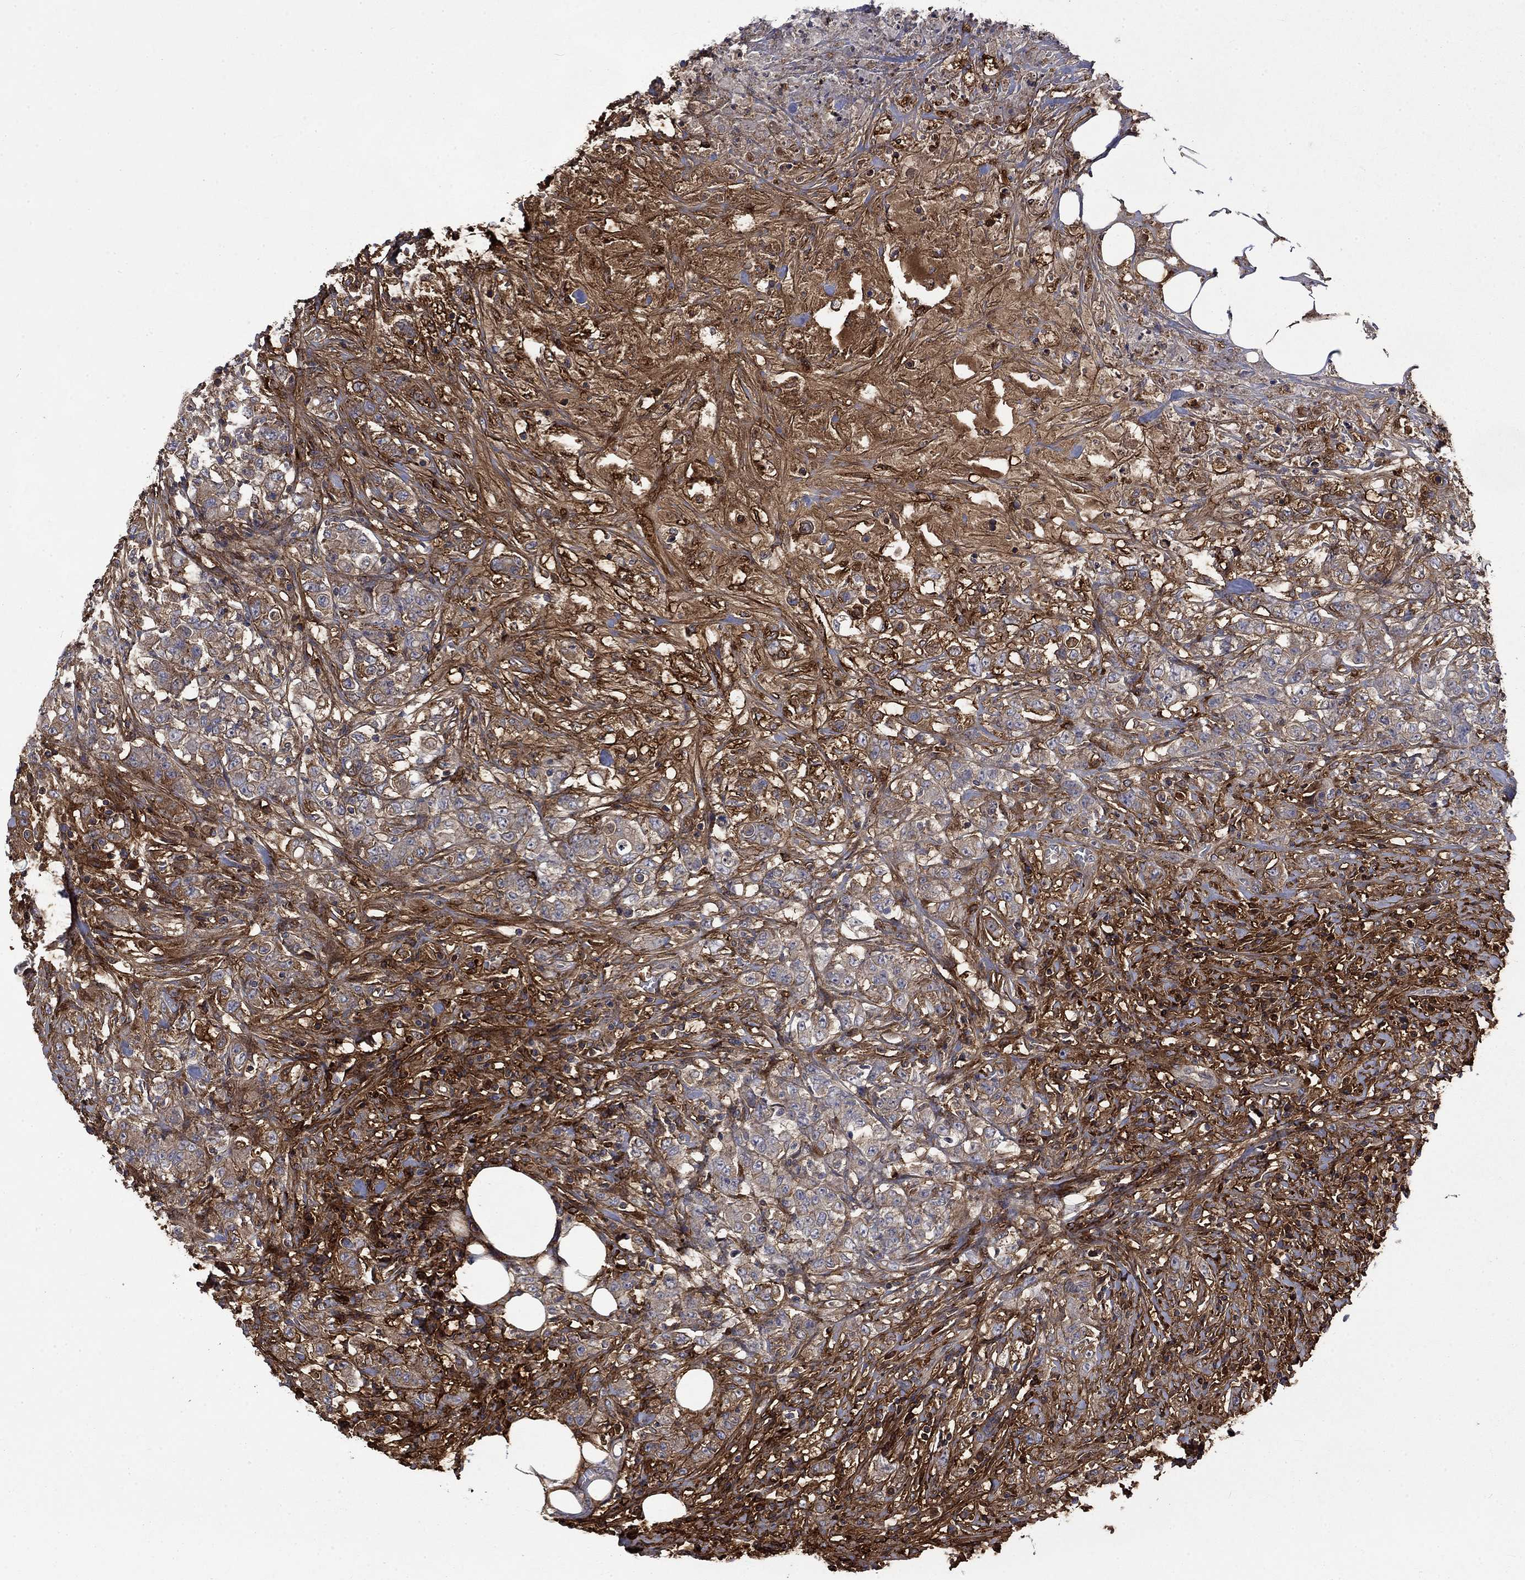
{"staining": {"intensity": "moderate", "quantity": "<25%", "location": "cytoplasmic/membranous"}, "tissue": "colorectal cancer", "cell_type": "Tumor cells", "image_type": "cancer", "snomed": [{"axis": "morphology", "description": "Adenocarcinoma, NOS"}, {"axis": "topography", "description": "Colon"}], "caption": "A brown stain labels moderate cytoplasmic/membranous expression of a protein in colorectal cancer tumor cells.", "gene": "VCAN", "patient": {"sex": "female", "age": 48}}